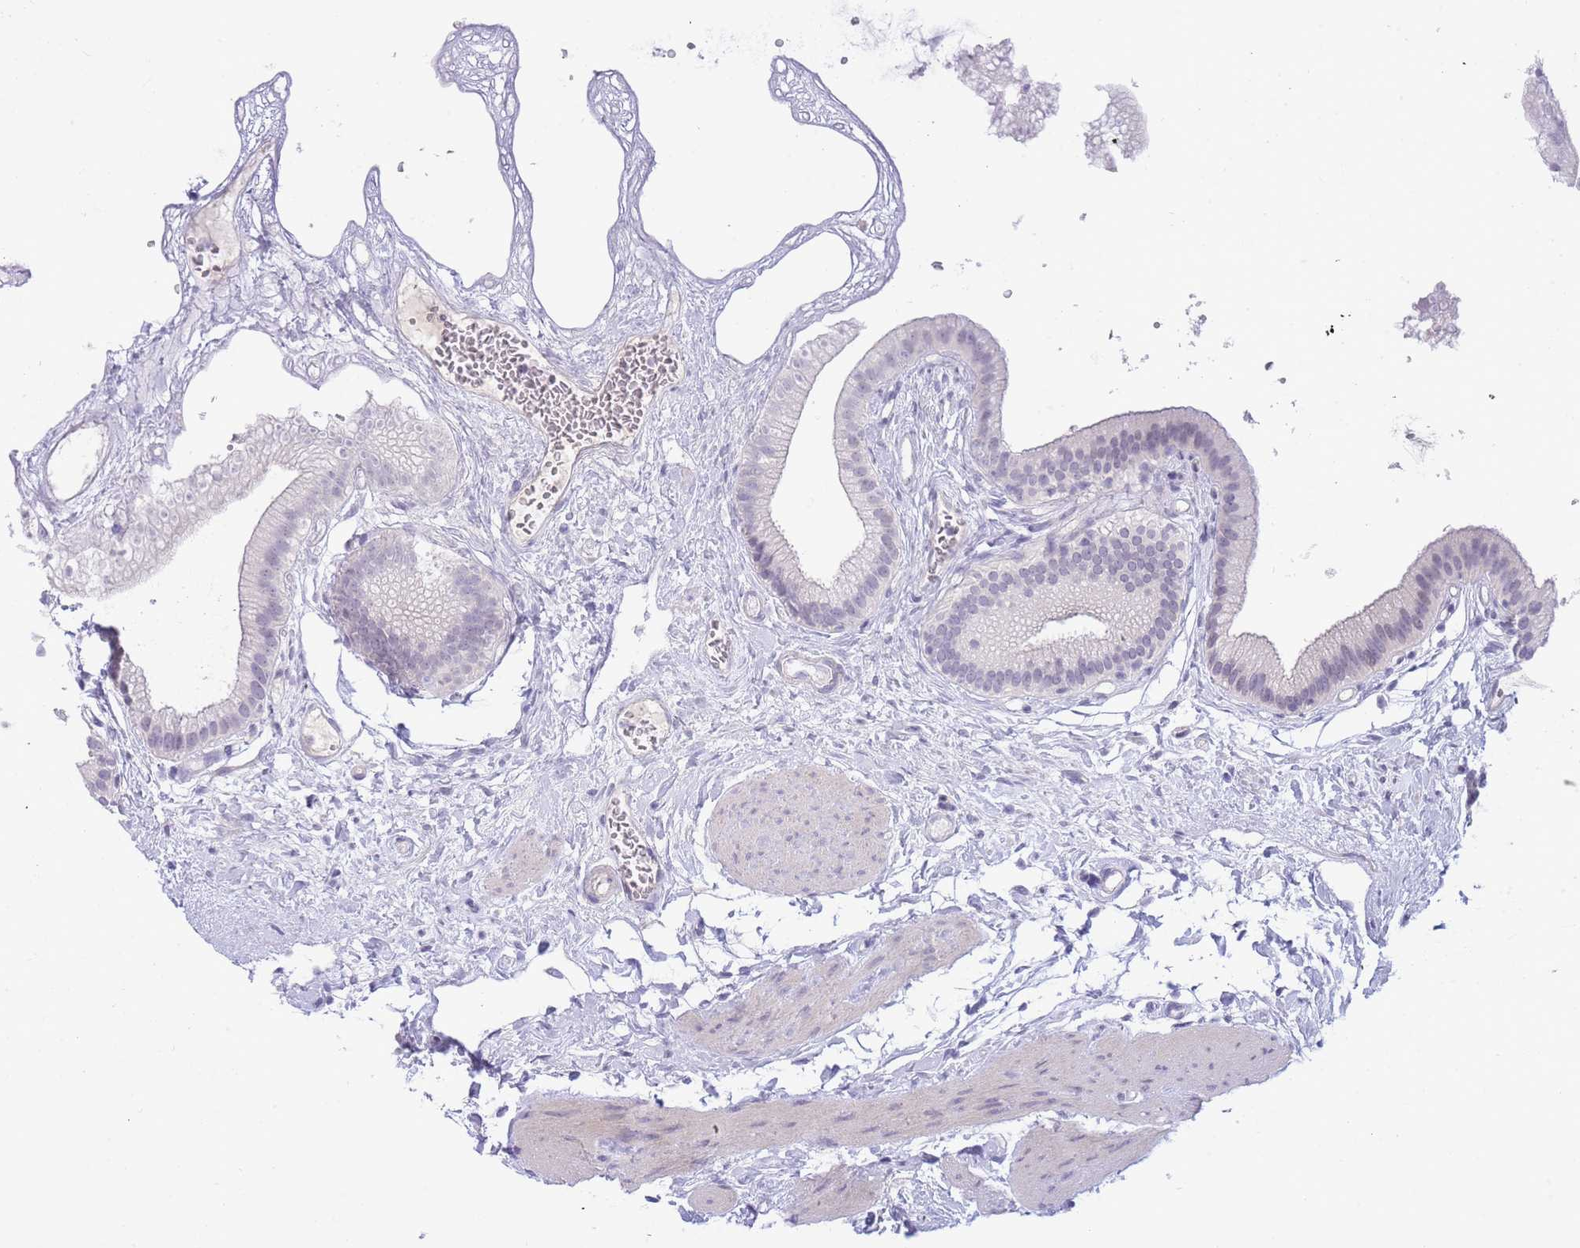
{"staining": {"intensity": "weak", "quantity": "<25%", "location": "cytoplasmic/membranous,nuclear"}, "tissue": "gallbladder", "cell_type": "Glandular cells", "image_type": "normal", "snomed": [{"axis": "morphology", "description": "Normal tissue, NOS"}, {"axis": "topography", "description": "Gallbladder"}], "caption": "Immunohistochemical staining of benign gallbladder reveals no significant positivity in glandular cells.", "gene": "PRR23A", "patient": {"sex": "female", "age": 54}}